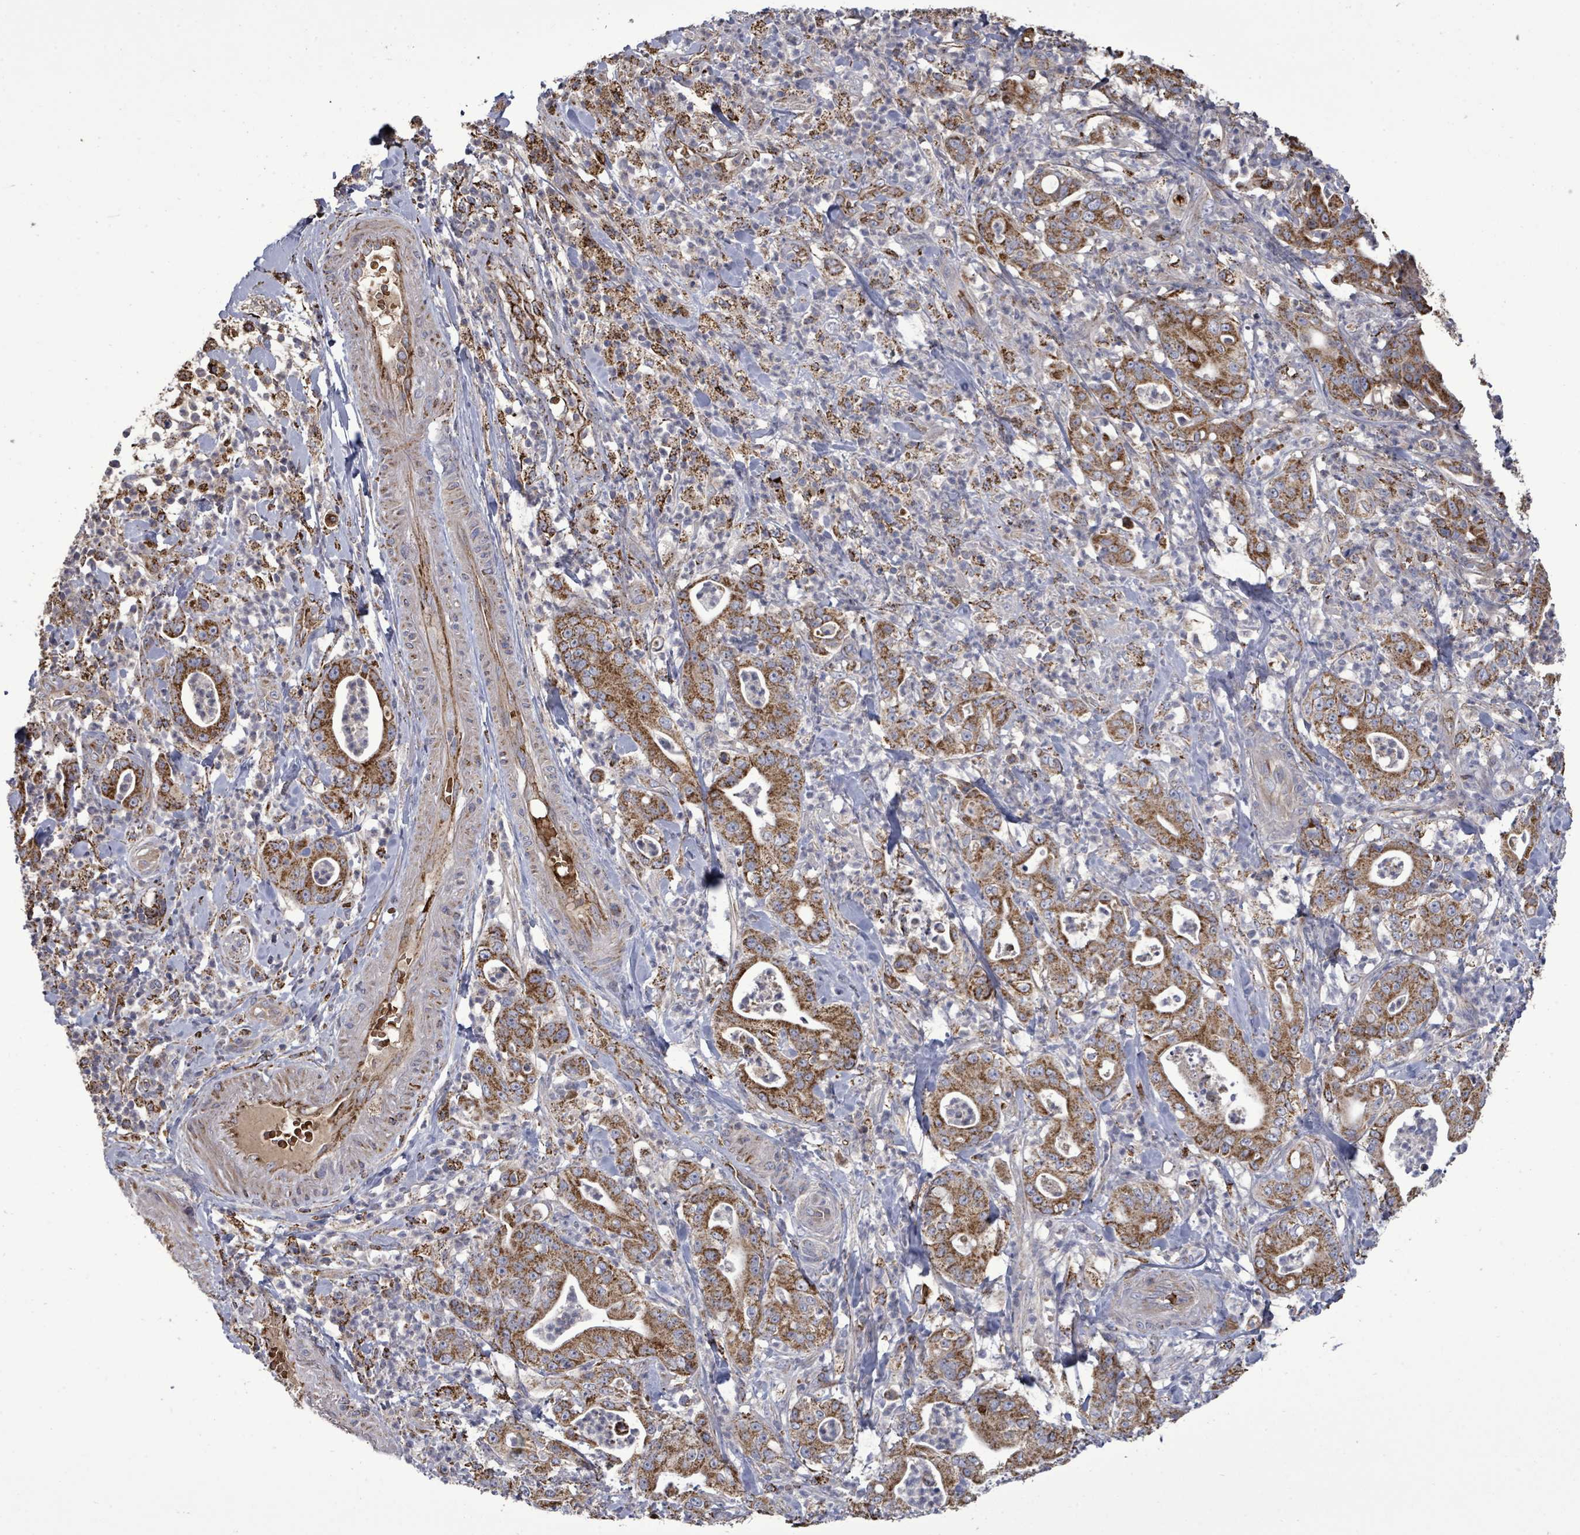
{"staining": {"intensity": "strong", "quantity": ">75%", "location": "cytoplasmic/membranous"}, "tissue": "pancreatic cancer", "cell_type": "Tumor cells", "image_type": "cancer", "snomed": [{"axis": "morphology", "description": "Adenocarcinoma, NOS"}, {"axis": "topography", "description": "Pancreas"}], "caption": "Immunohistochemistry of human pancreatic cancer exhibits high levels of strong cytoplasmic/membranous positivity in about >75% of tumor cells.", "gene": "MTMR12", "patient": {"sex": "male", "age": 71}}